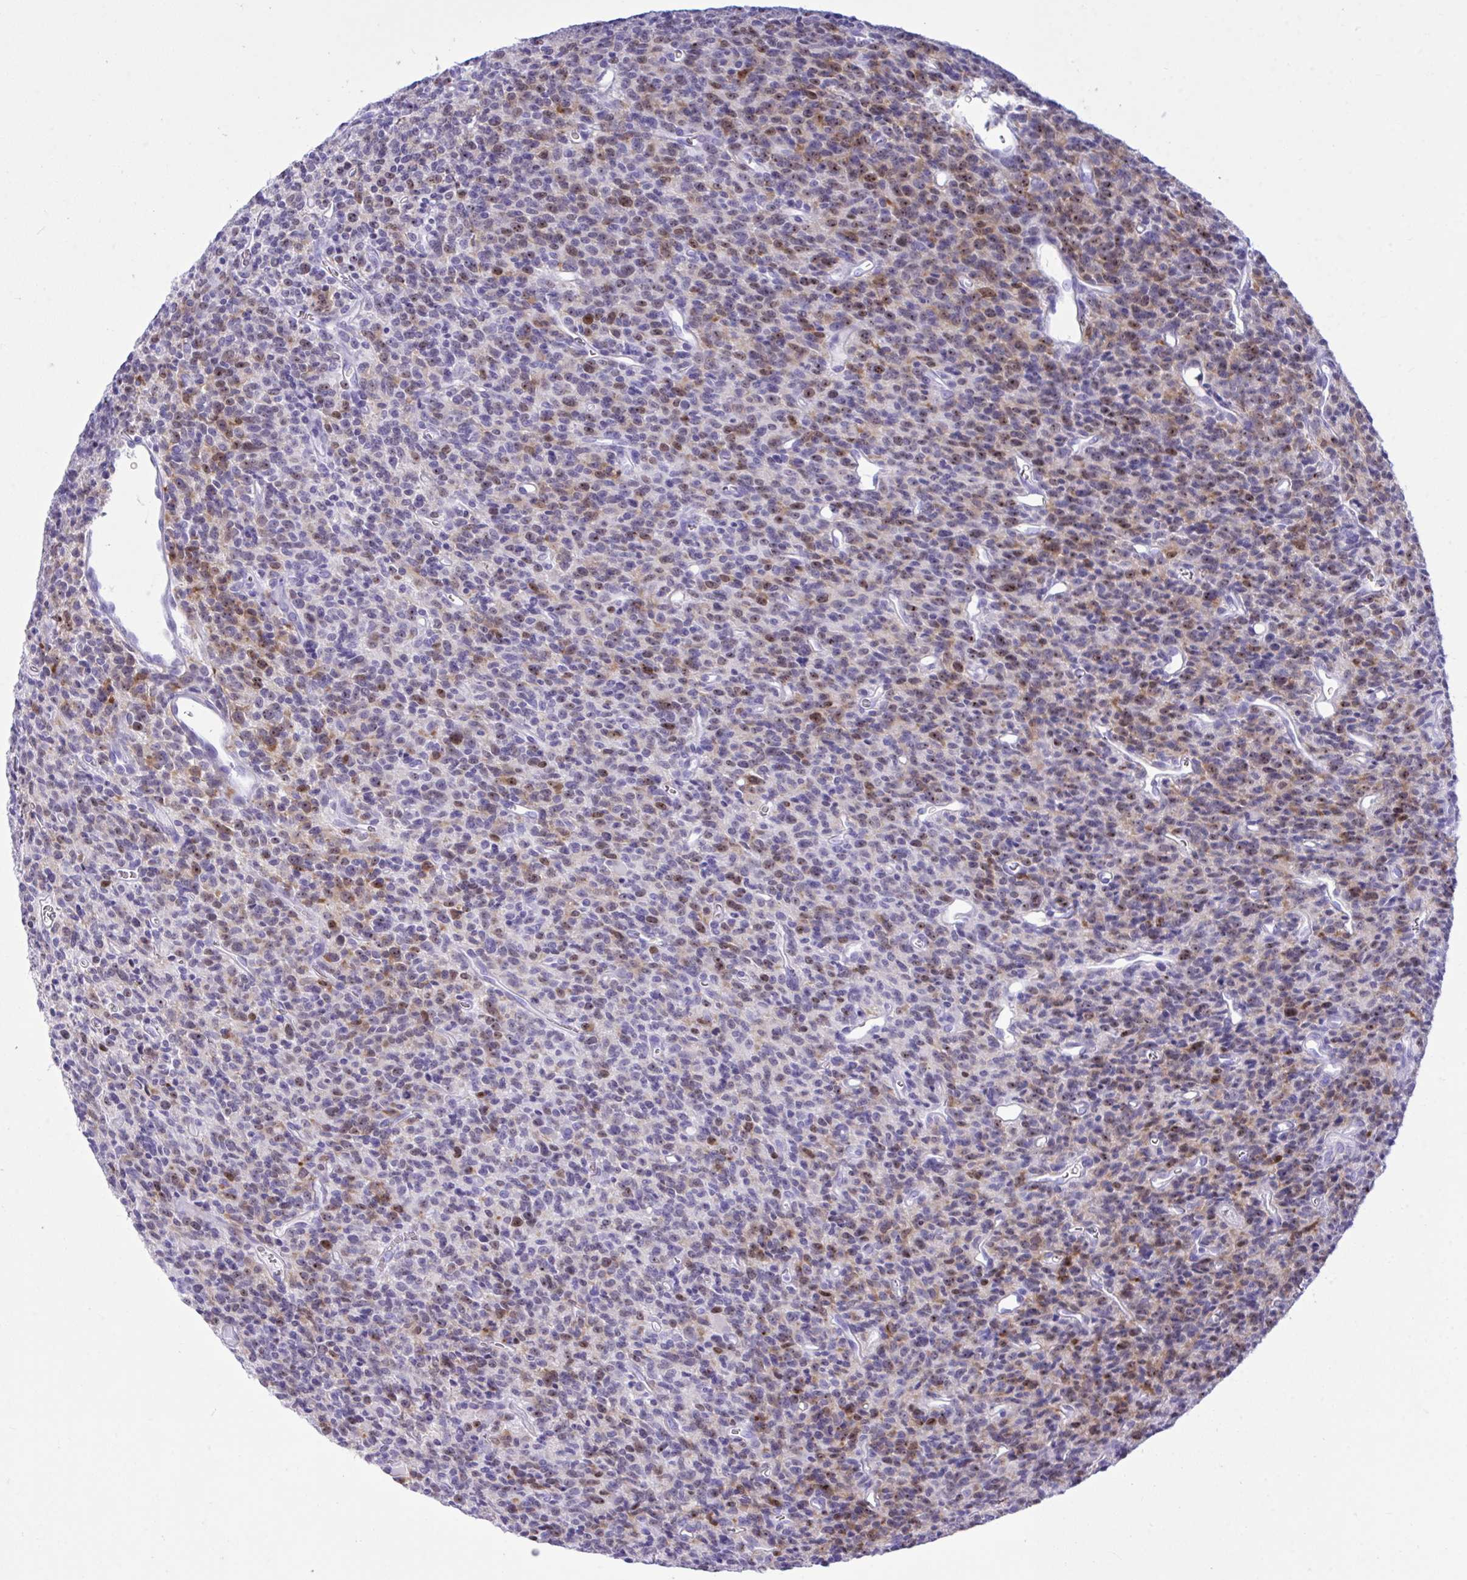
{"staining": {"intensity": "moderate", "quantity": "<25%", "location": "cytoplasmic/membranous,nuclear"}, "tissue": "glioma", "cell_type": "Tumor cells", "image_type": "cancer", "snomed": [{"axis": "morphology", "description": "Glioma, malignant, High grade"}, {"axis": "topography", "description": "Brain"}], "caption": "The histopathology image exhibits staining of malignant glioma (high-grade), revealing moderate cytoplasmic/membranous and nuclear protein staining (brown color) within tumor cells.", "gene": "BEX5", "patient": {"sex": "male", "age": 76}}